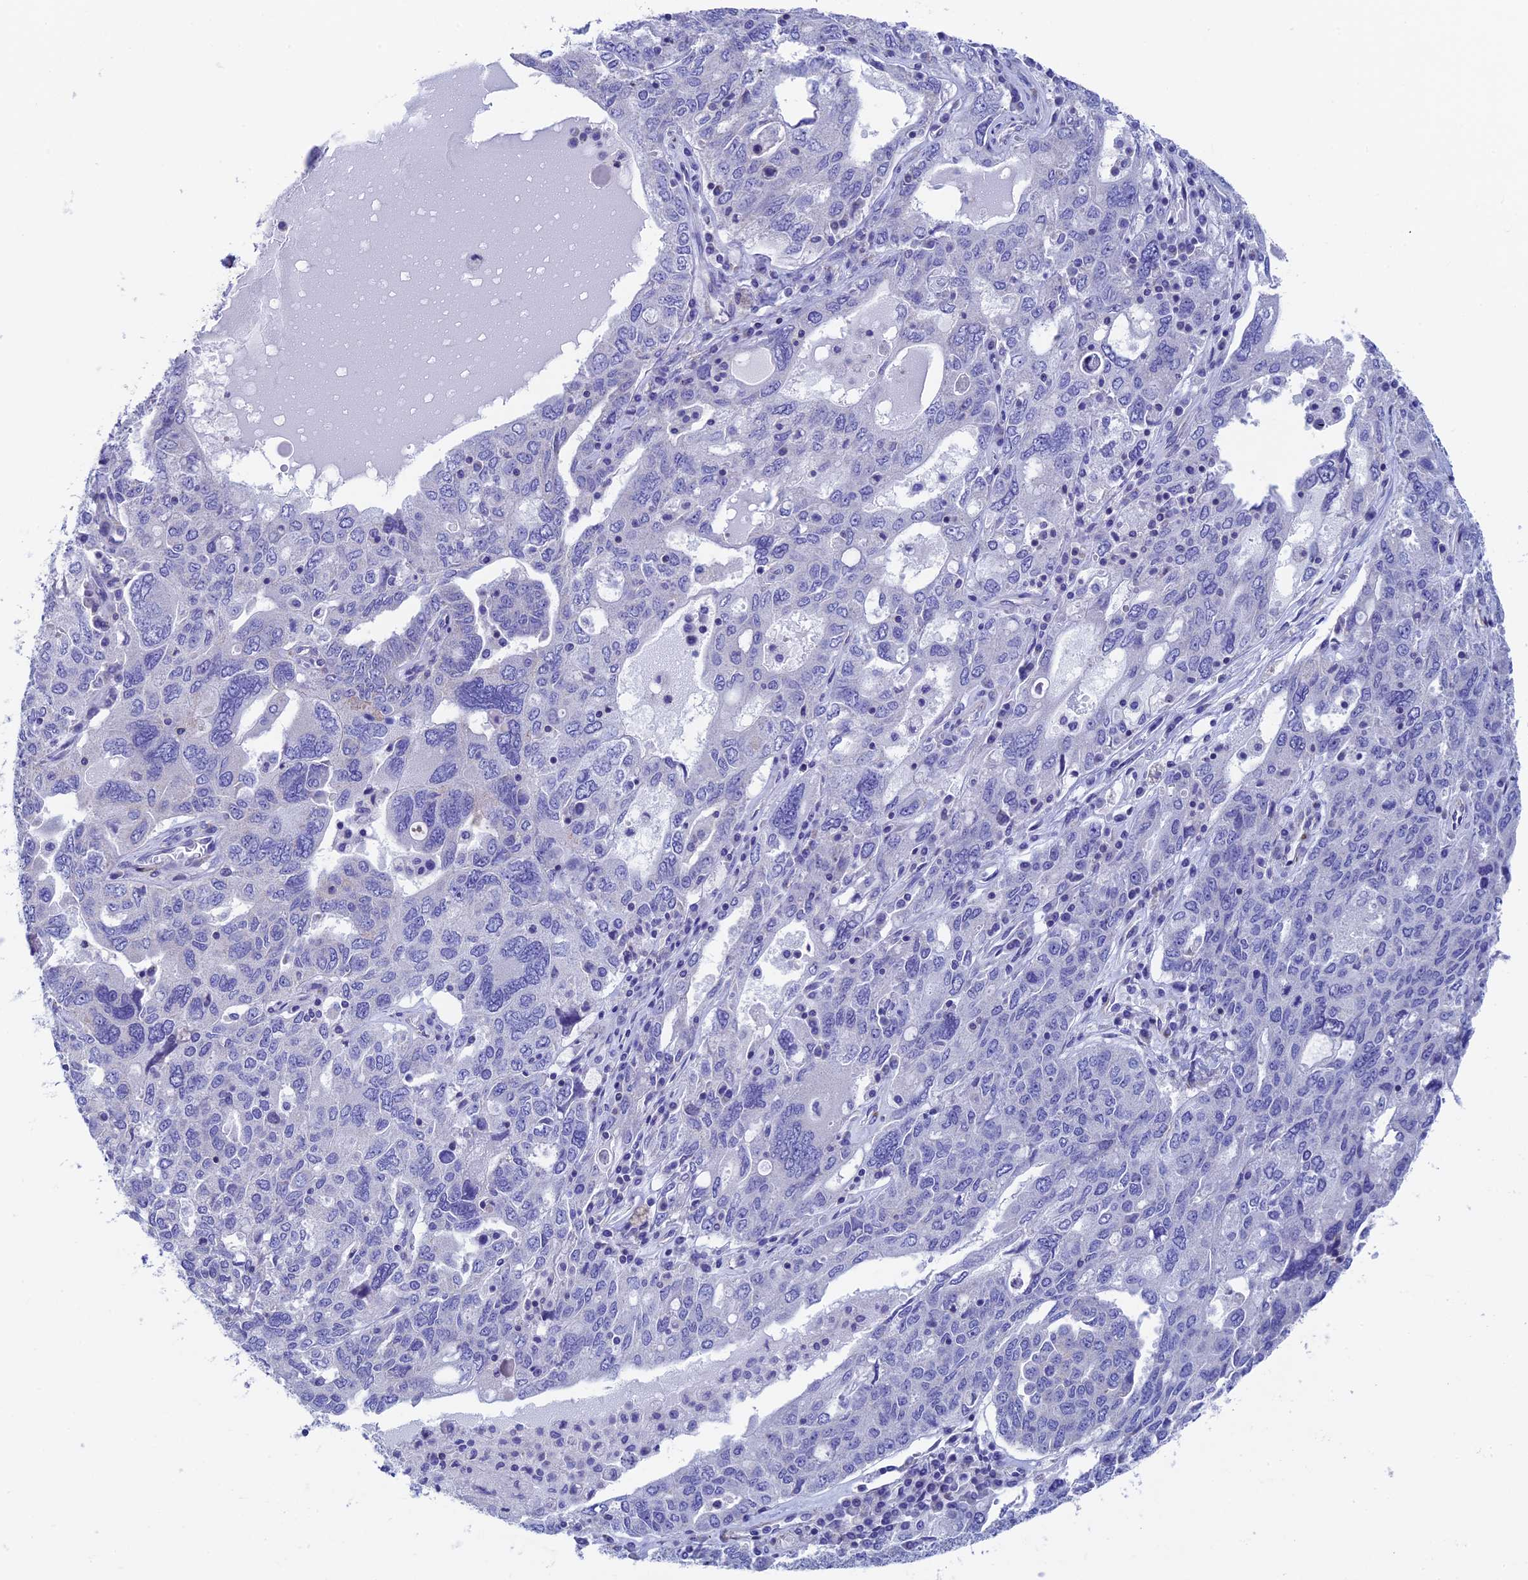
{"staining": {"intensity": "negative", "quantity": "none", "location": "none"}, "tissue": "ovarian cancer", "cell_type": "Tumor cells", "image_type": "cancer", "snomed": [{"axis": "morphology", "description": "Carcinoma, endometroid"}, {"axis": "topography", "description": "Ovary"}], "caption": "Protein analysis of endometroid carcinoma (ovarian) demonstrates no significant expression in tumor cells.", "gene": "SEPTIN1", "patient": {"sex": "female", "age": 62}}